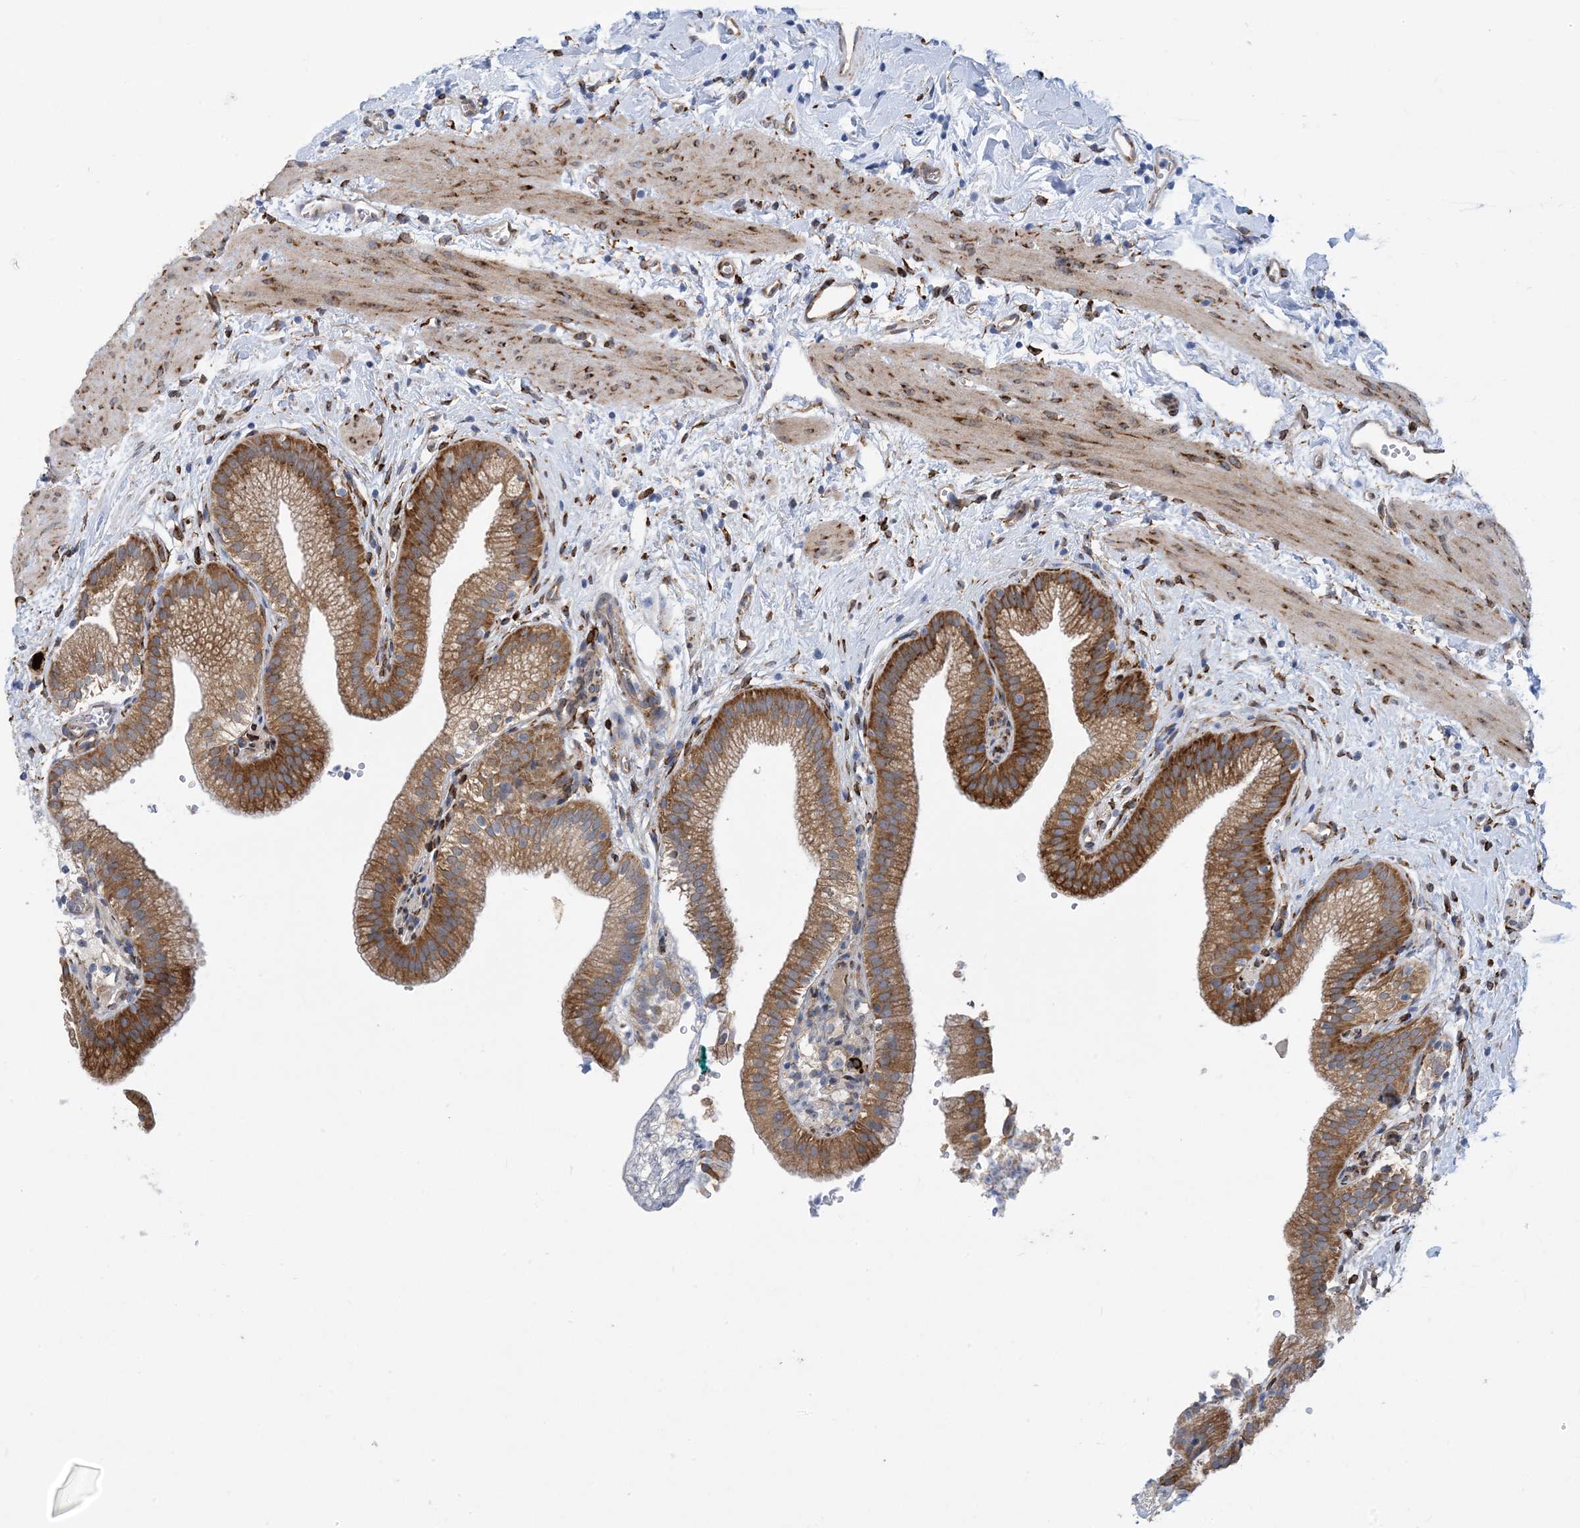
{"staining": {"intensity": "moderate", "quantity": ">75%", "location": "cytoplasmic/membranous"}, "tissue": "gallbladder", "cell_type": "Glandular cells", "image_type": "normal", "snomed": [{"axis": "morphology", "description": "Normal tissue, NOS"}, {"axis": "topography", "description": "Gallbladder"}], "caption": "This is an image of immunohistochemistry (IHC) staining of unremarkable gallbladder, which shows moderate expression in the cytoplasmic/membranous of glandular cells.", "gene": "RBMS3", "patient": {"sex": "male", "age": 55}}